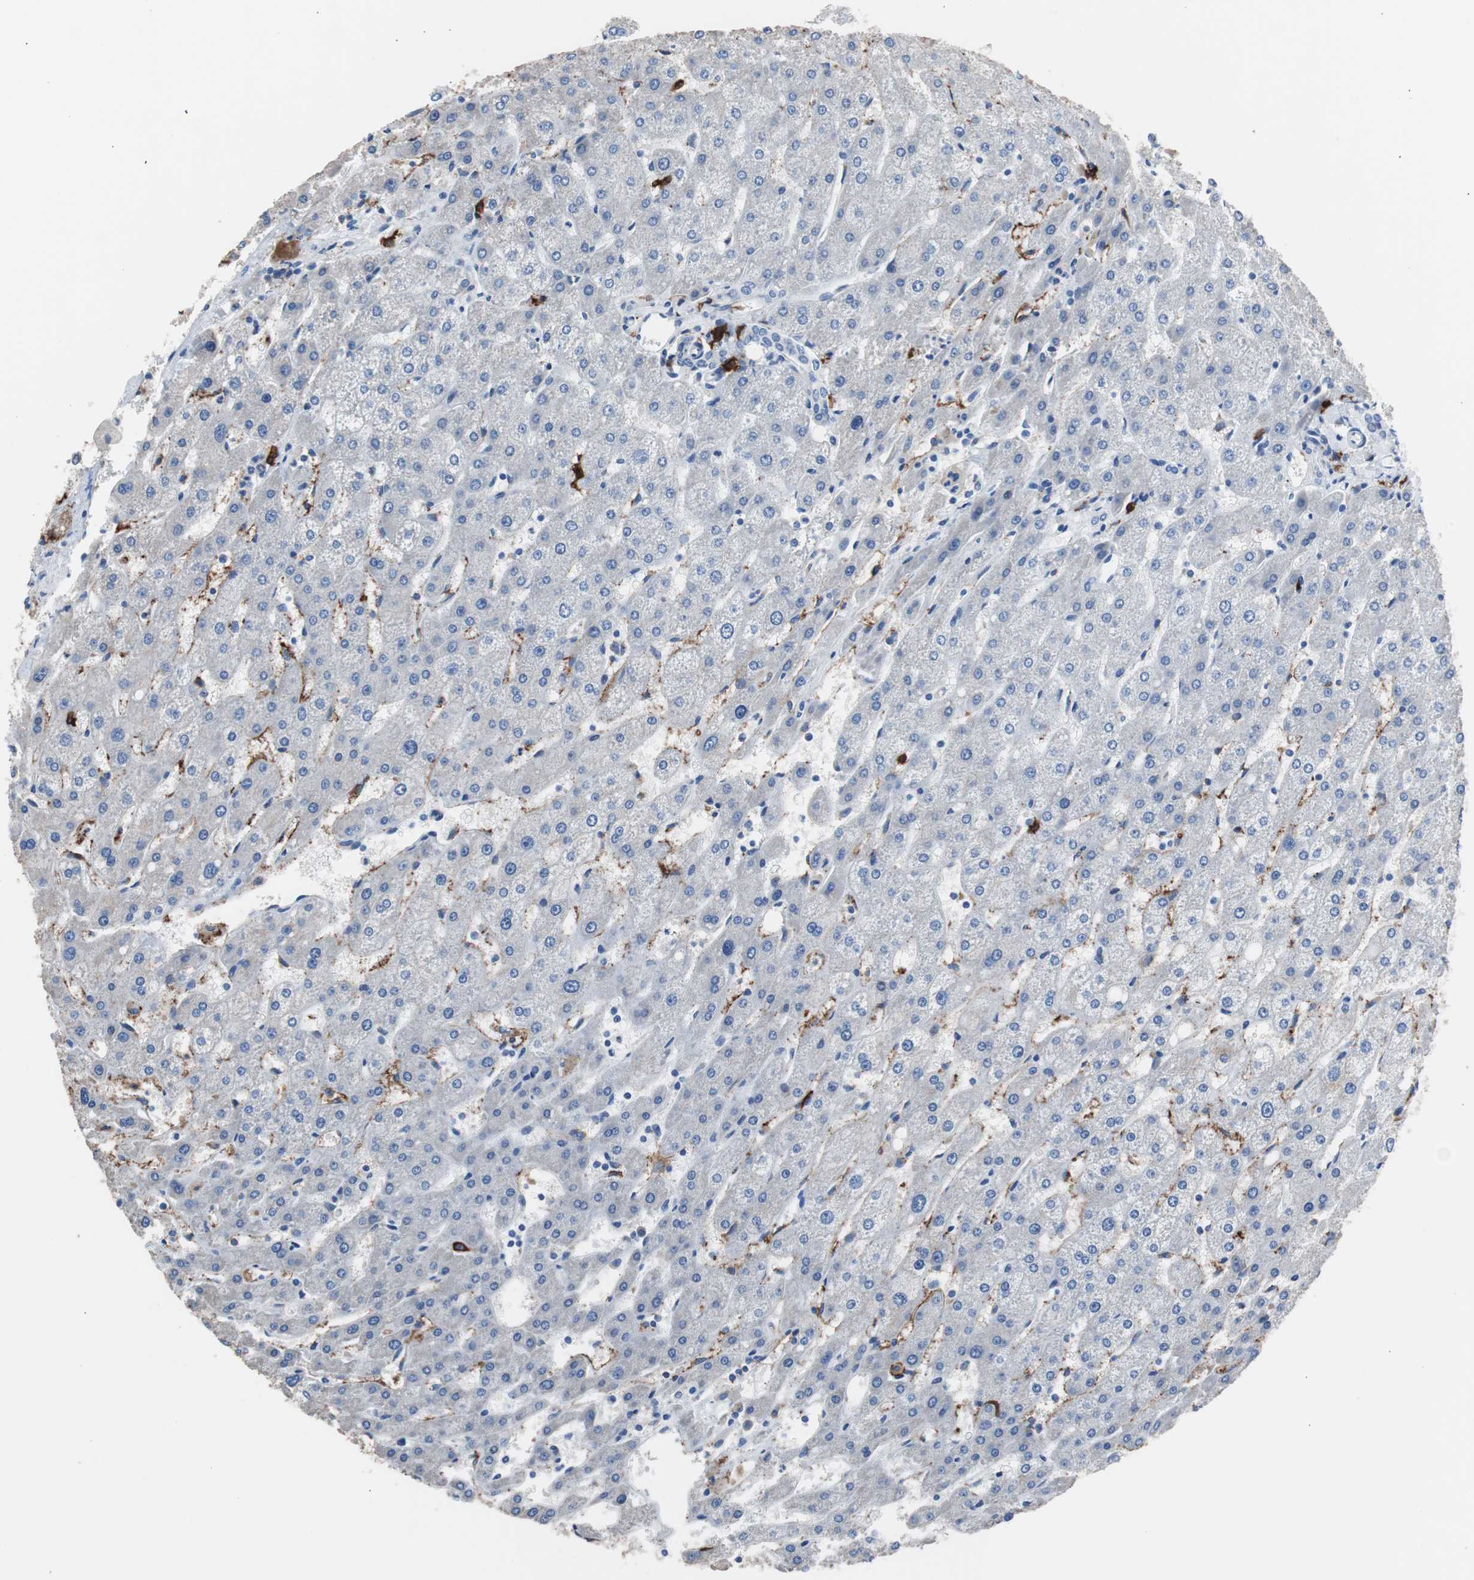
{"staining": {"intensity": "negative", "quantity": "none", "location": "none"}, "tissue": "liver", "cell_type": "Cholangiocytes", "image_type": "normal", "snomed": [{"axis": "morphology", "description": "Normal tissue, NOS"}, {"axis": "topography", "description": "Liver"}], "caption": "Immunohistochemical staining of normal liver demonstrates no significant positivity in cholangiocytes.", "gene": "FCGR2B", "patient": {"sex": "male", "age": 67}}